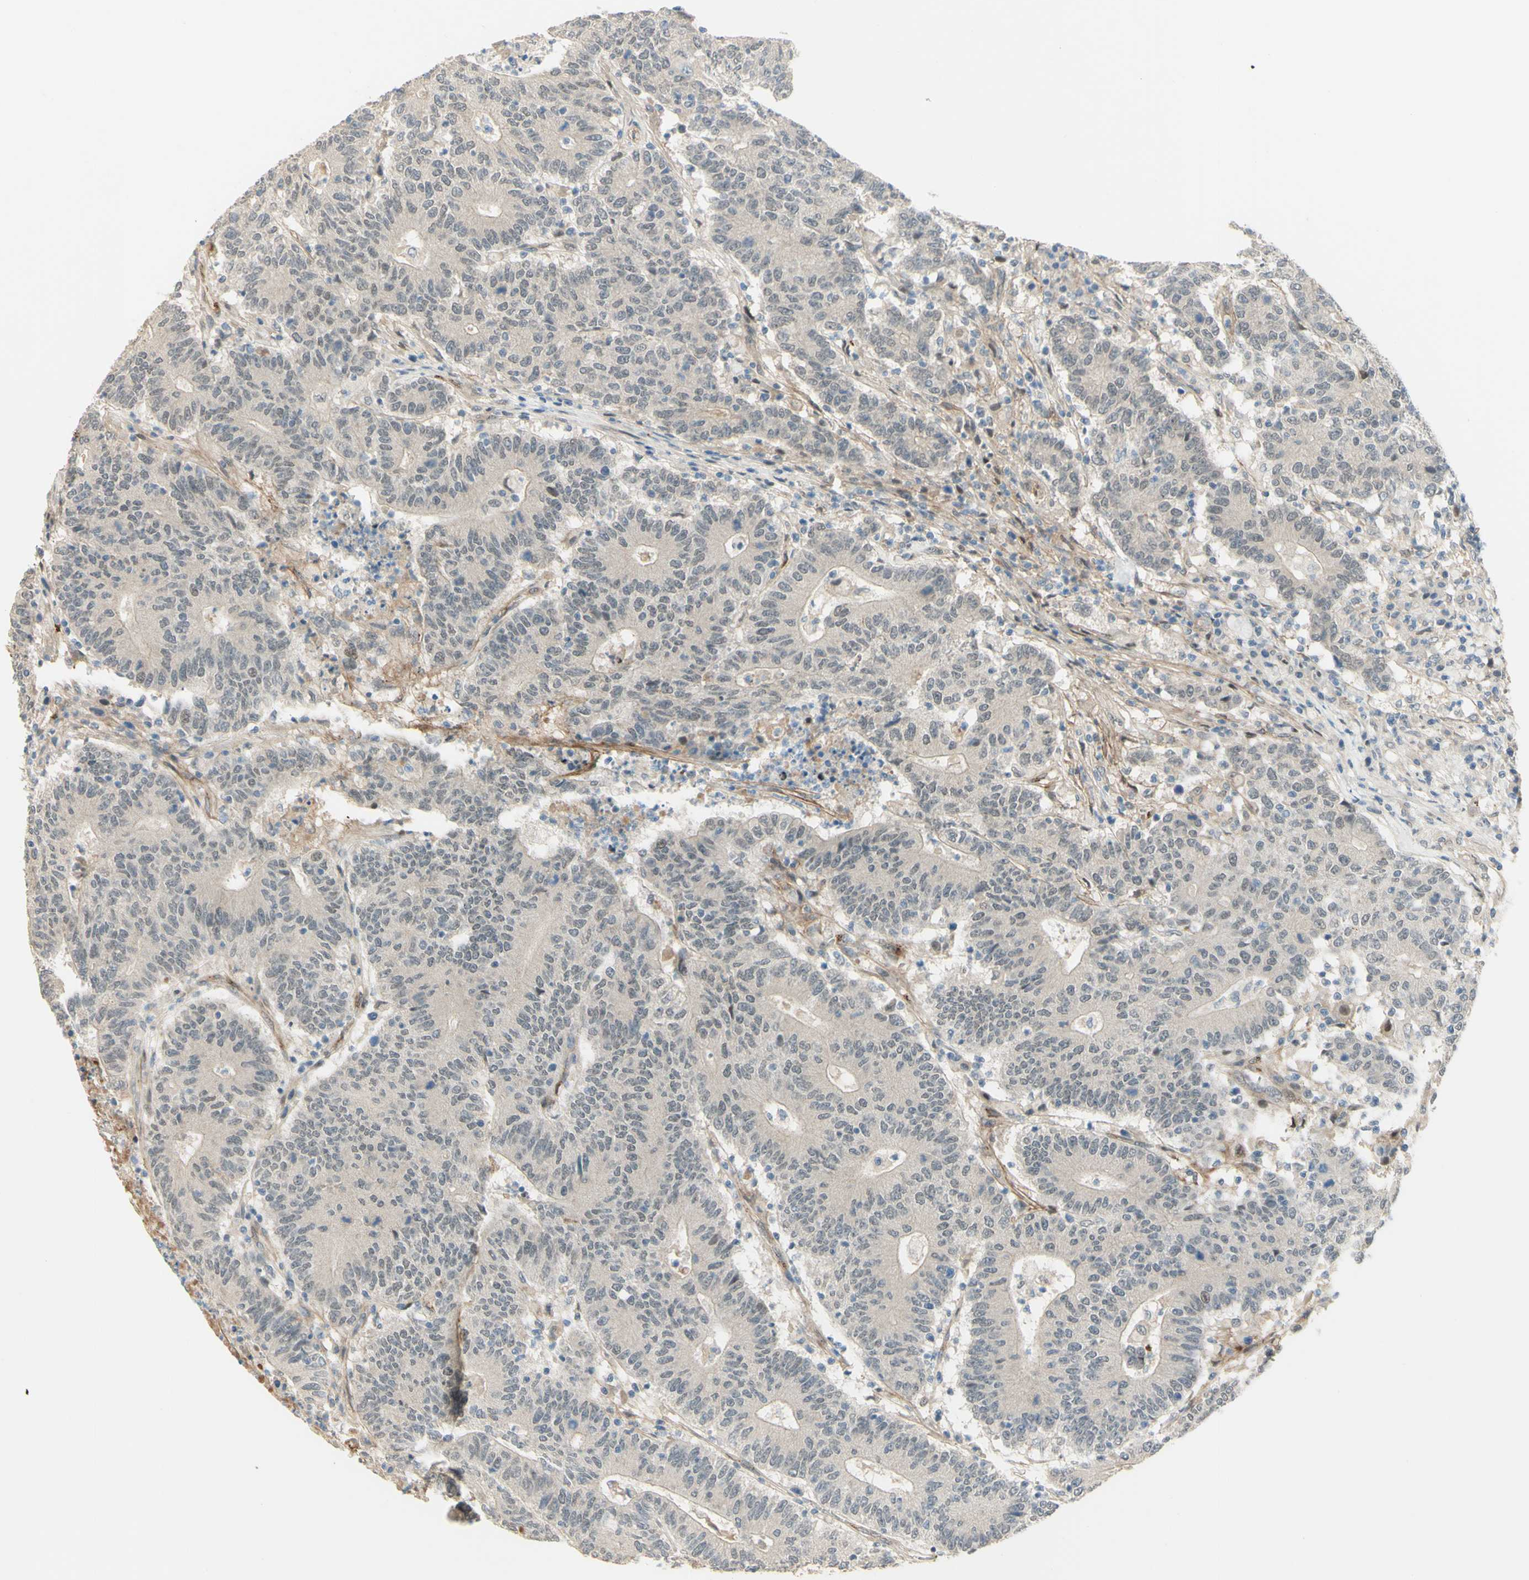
{"staining": {"intensity": "negative", "quantity": "none", "location": "none"}, "tissue": "colorectal cancer", "cell_type": "Tumor cells", "image_type": "cancer", "snomed": [{"axis": "morphology", "description": "Normal tissue, NOS"}, {"axis": "morphology", "description": "Adenocarcinoma, NOS"}, {"axis": "topography", "description": "Colon"}], "caption": "Immunohistochemical staining of colorectal cancer exhibits no significant positivity in tumor cells.", "gene": "ANGPT2", "patient": {"sex": "female", "age": 75}}